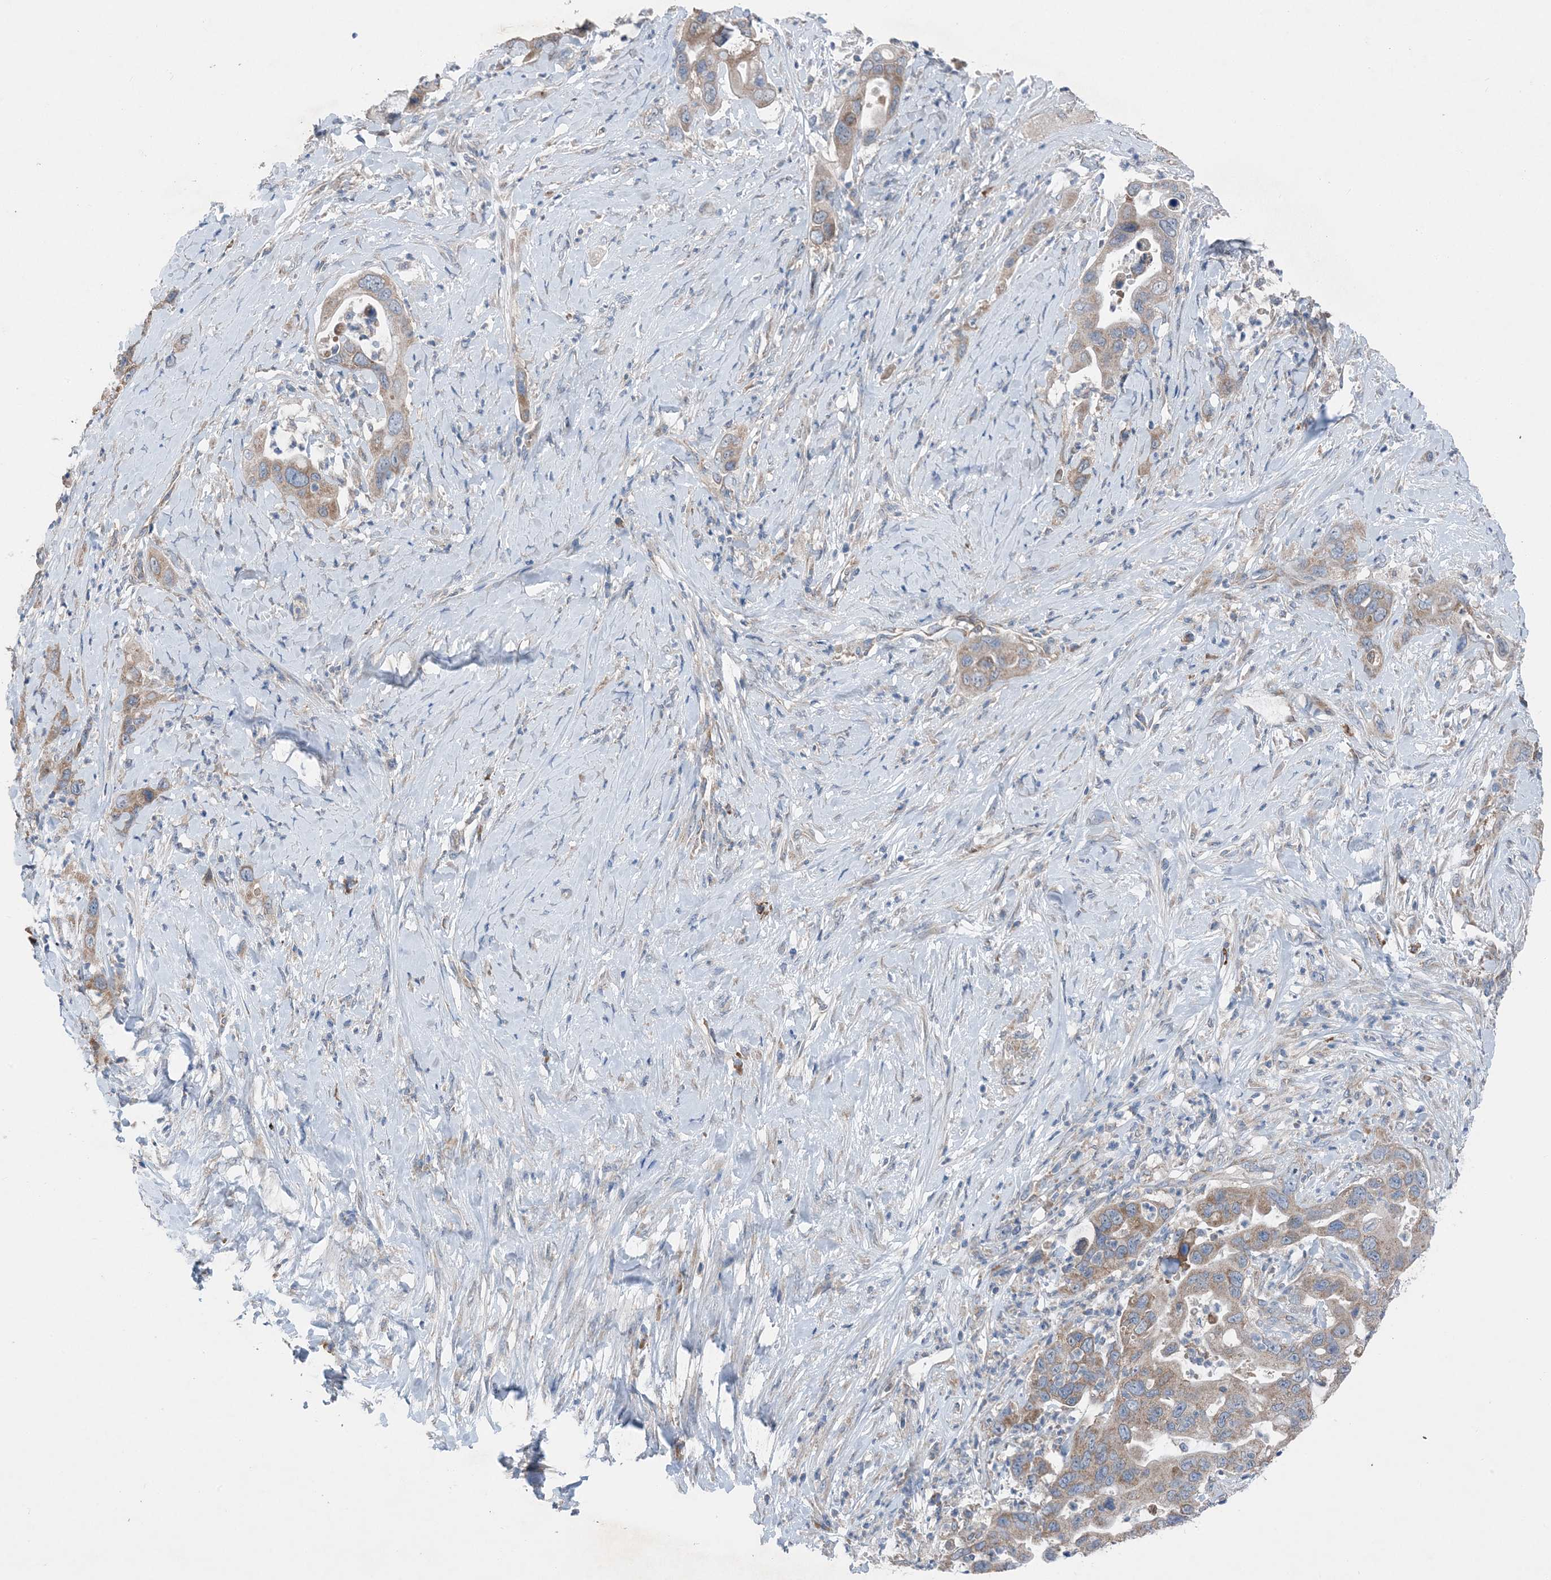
{"staining": {"intensity": "weak", "quantity": "25%-75%", "location": "cytoplasmic/membranous"}, "tissue": "pancreatic cancer", "cell_type": "Tumor cells", "image_type": "cancer", "snomed": [{"axis": "morphology", "description": "Adenocarcinoma, NOS"}, {"axis": "topography", "description": "Pancreas"}], "caption": "Weak cytoplasmic/membranous staining is appreciated in about 25%-75% of tumor cells in pancreatic cancer (adenocarcinoma). The protein of interest is shown in brown color, while the nuclei are stained blue.", "gene": "DHX30", "patient": {"sex": "female", "age": 71}}